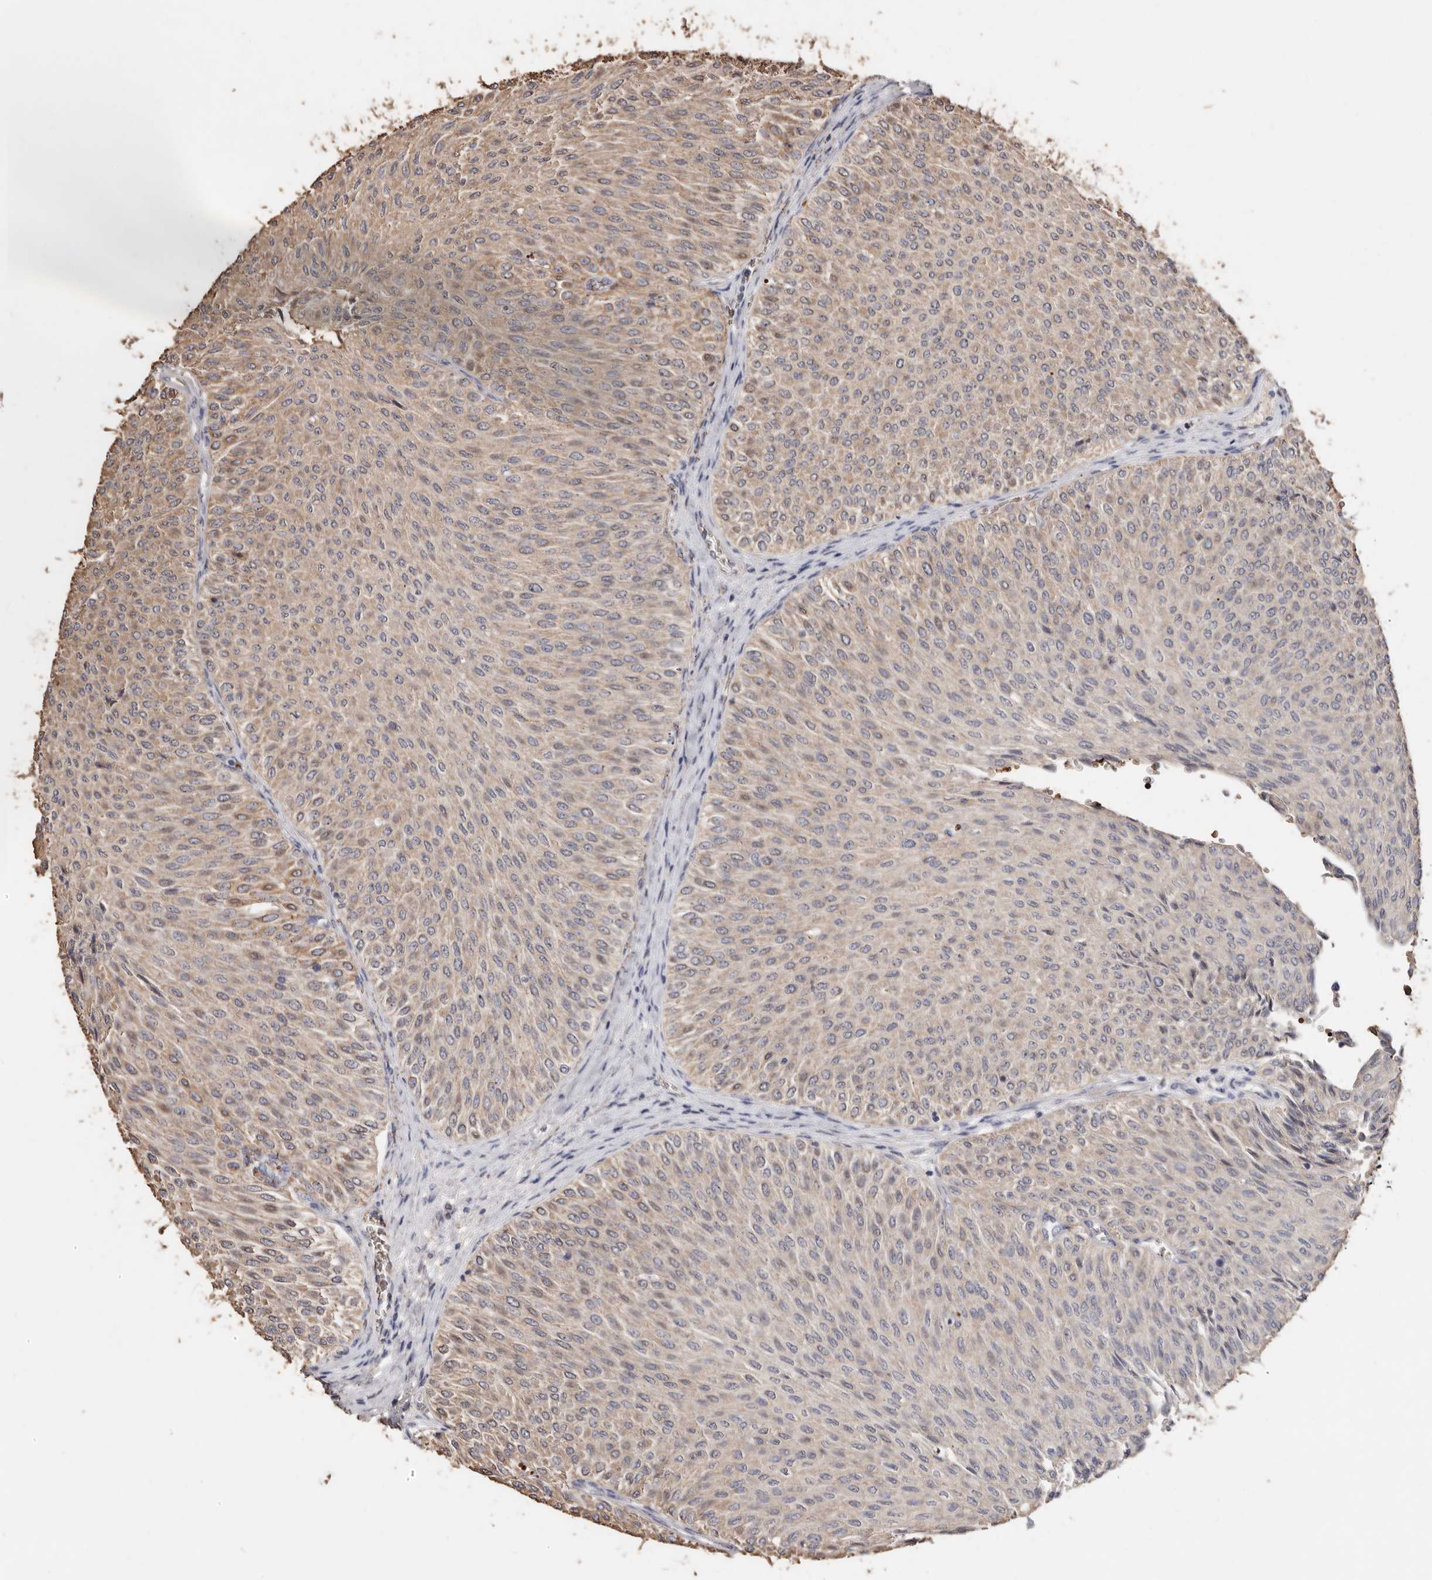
{"staining": {"intensity": "weak", "quantity": "25%-75%", "location": "cytoplasmic/membranous"}, "tissue": "urothelial cancer", "cell_type": "Tumor cells", "image_type": "cancer", "snomed": [{"axis": "morphology", "description": "Urothelial carcinoma, Low grade"}, {"axis": "topography", "description": "Urinary bladder"}], "caption": "Brown immunohistochemical staining in human urothelial cancer demonstrates weak cytoplasmic/membranous staining in approximately 25%-75% of tumor cells.", "gene": "GRAMD2A", "patient": {"sex": "male", "age": 78}}